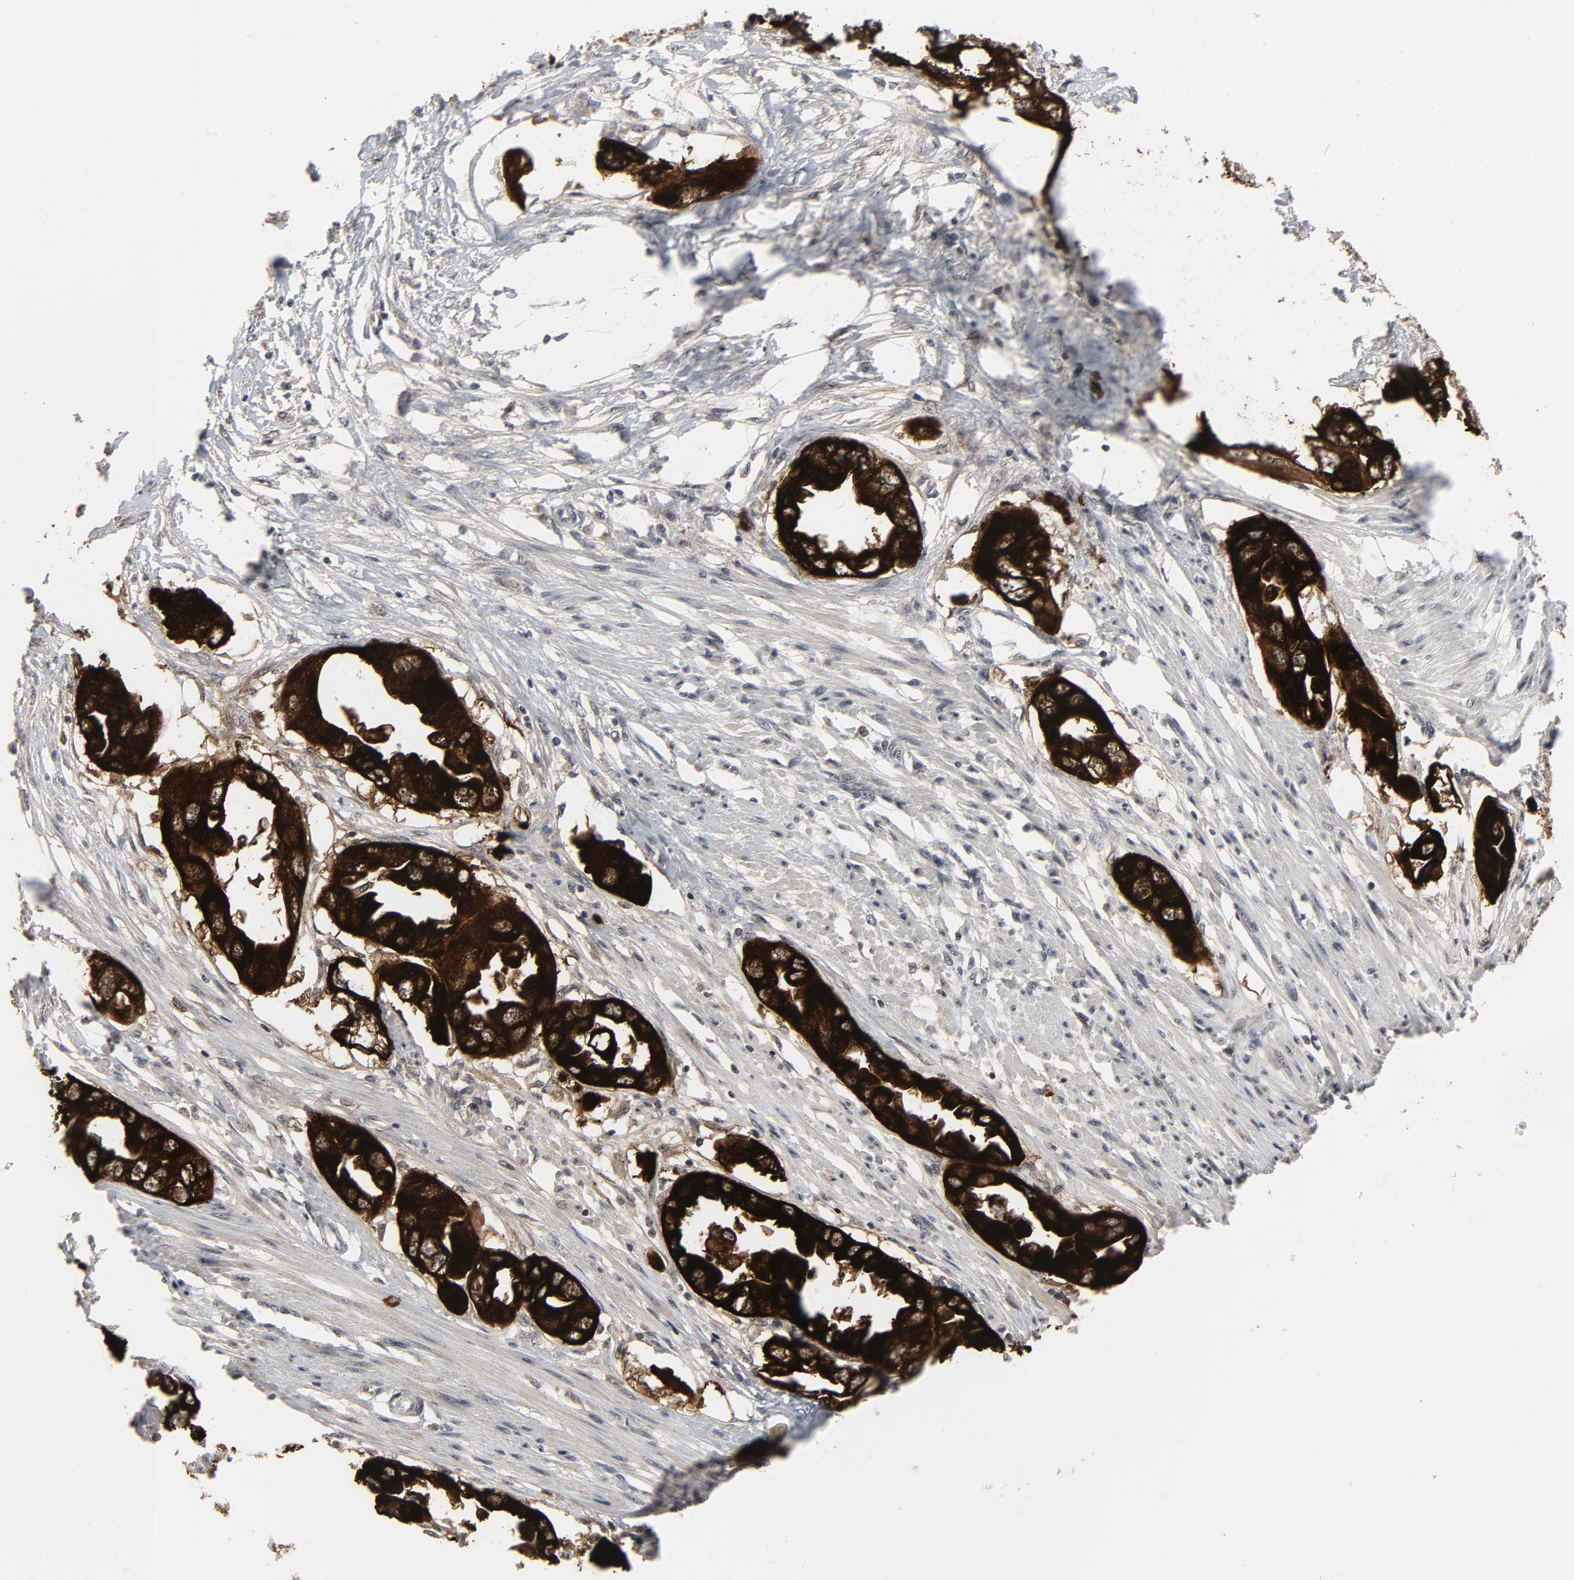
{"staining": {"intensity": "strong", "quantity": ">75%", "location": "cytoplasmic/membranous"}, "tissue": "endometrial cancer", "cell_type": "Tumor cells", "image_type": "cancer", "snomed": [{"axis": "morphology", "description": "Adenocarcinoma, NOS"}, {"axis": "topography", "description": "Endometrium"}], "caption": "Immunohistochemistry (DAB) staining of endometrial adenocarcinoma demonstrates strong cytoplasmic/membranous protein staining in about >75% of tumor cells.", "gene": "MUC1", "patient": {"sex": "female", "age": 67}}